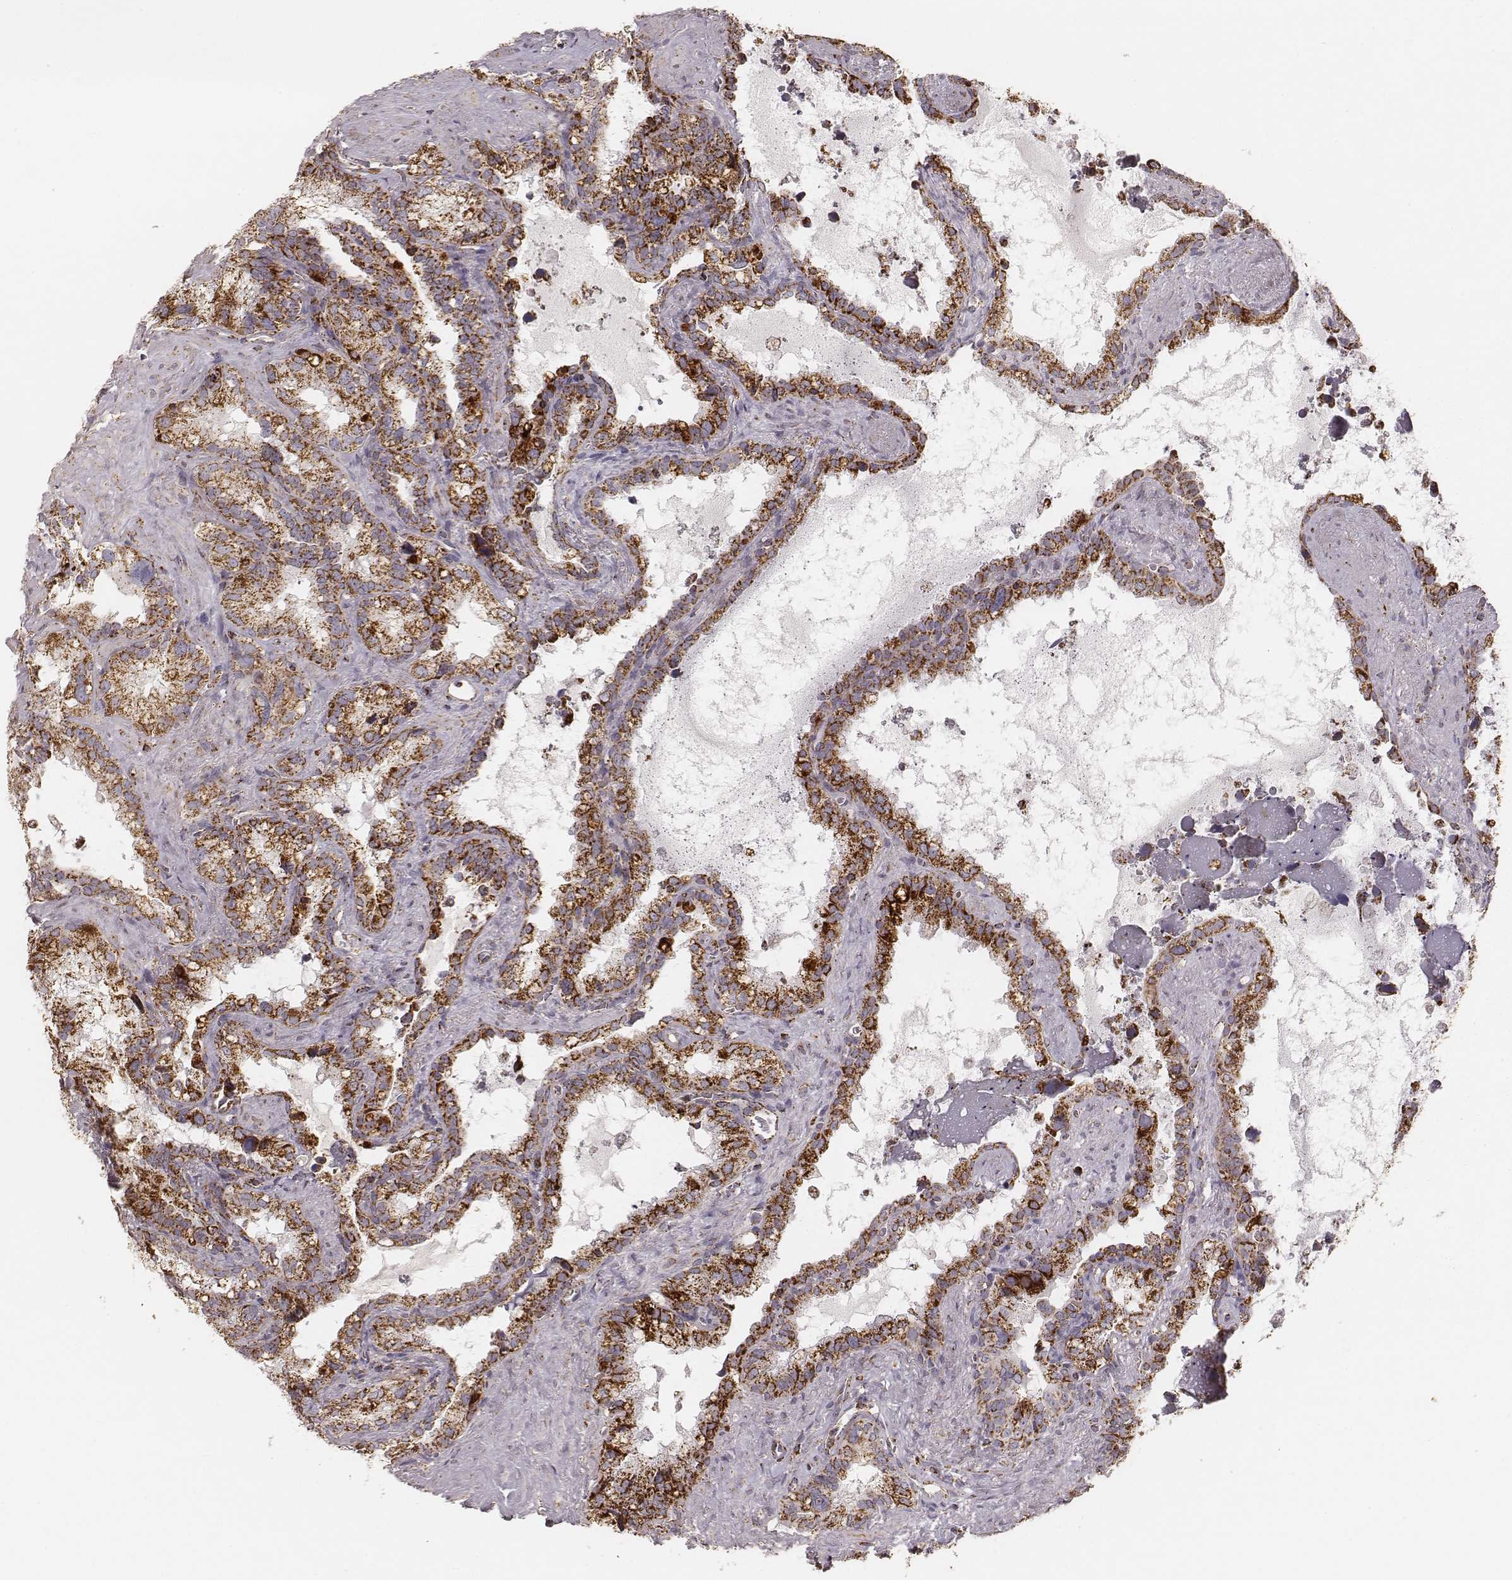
{"staining": {"intensity": "strong", "quantity": ">75%", "location": "cytoplasmic/membranous"}, "tissue": "seminal vesicle", "cell_type": "Glandular cells", "image_type": "normal", "snomed": [{"axis": "morphology", "description": "Normal tissue, NOS"}, {"axis": "topography", "description": "Seminal veicle"}], "caption": "Immunohistochemical staining of benign human seminal vesicle demonstrates strong cytoplasmic/membranous protein positivity in approximately >75% of glandular cells.", "gene": "CS", "patient": {"sex": "male", "age": 71}}